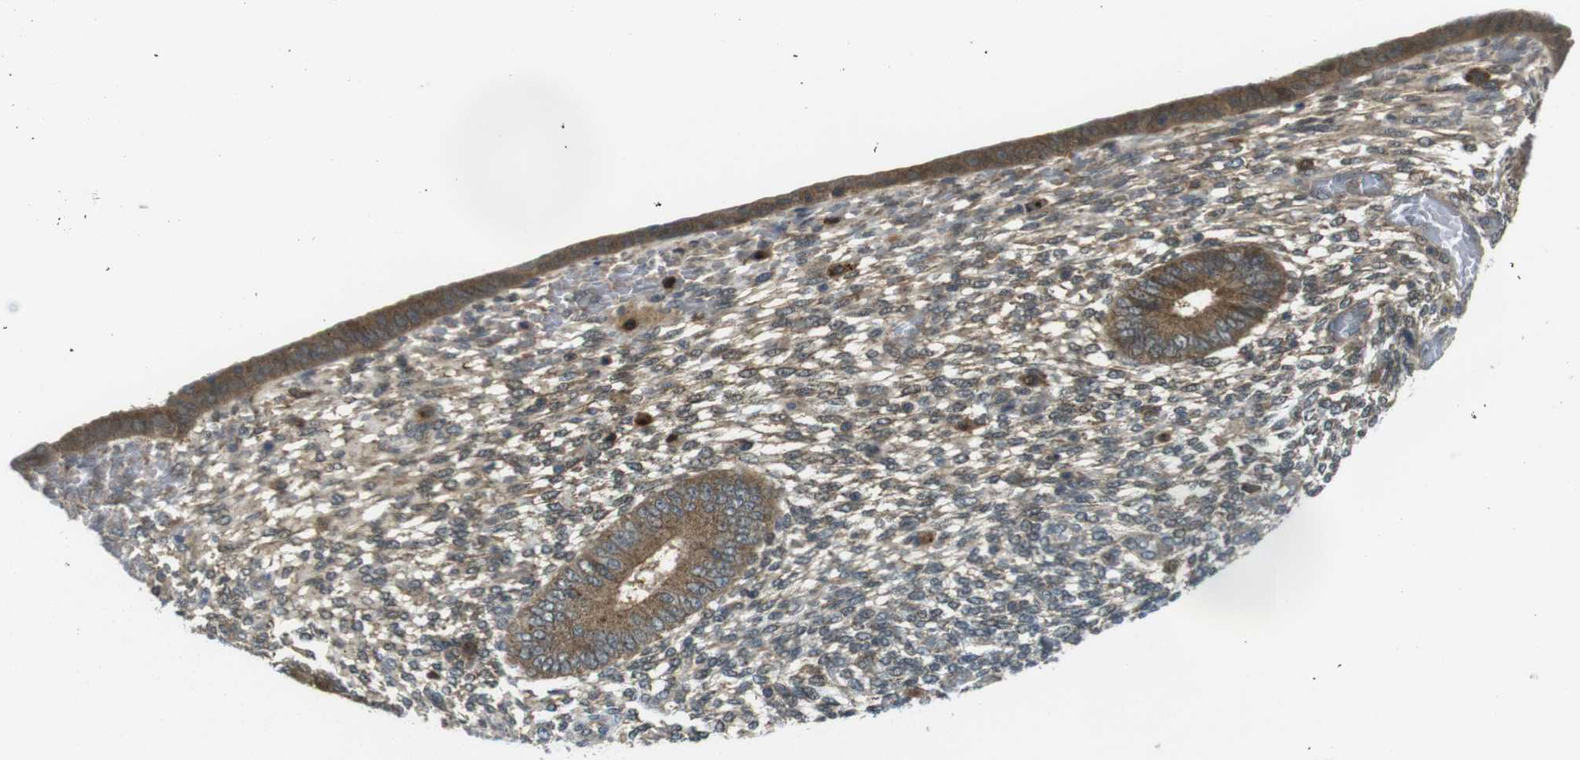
{"staining": {"intensity": "moderate", "quantity": "25%-75%", "location": "cytoplasmic/membranous"}, "tissue": "endometrium", "cell_type": "Cells in endometrial stroma", "image_type": "normal", "snomed": [{"axis": "morphology", "description": "Normal tissue, NOS"}, {"axis": "topography", "description": "Endometrium"}], "caption": "Cells in endometrial stroma show moderate cytoplasmic/membranous positivity in about 25%-75% of cells in unremarkable endometrium.", "gene": "LRRC3B", "patient": {"sex": "female", "age": 42}}